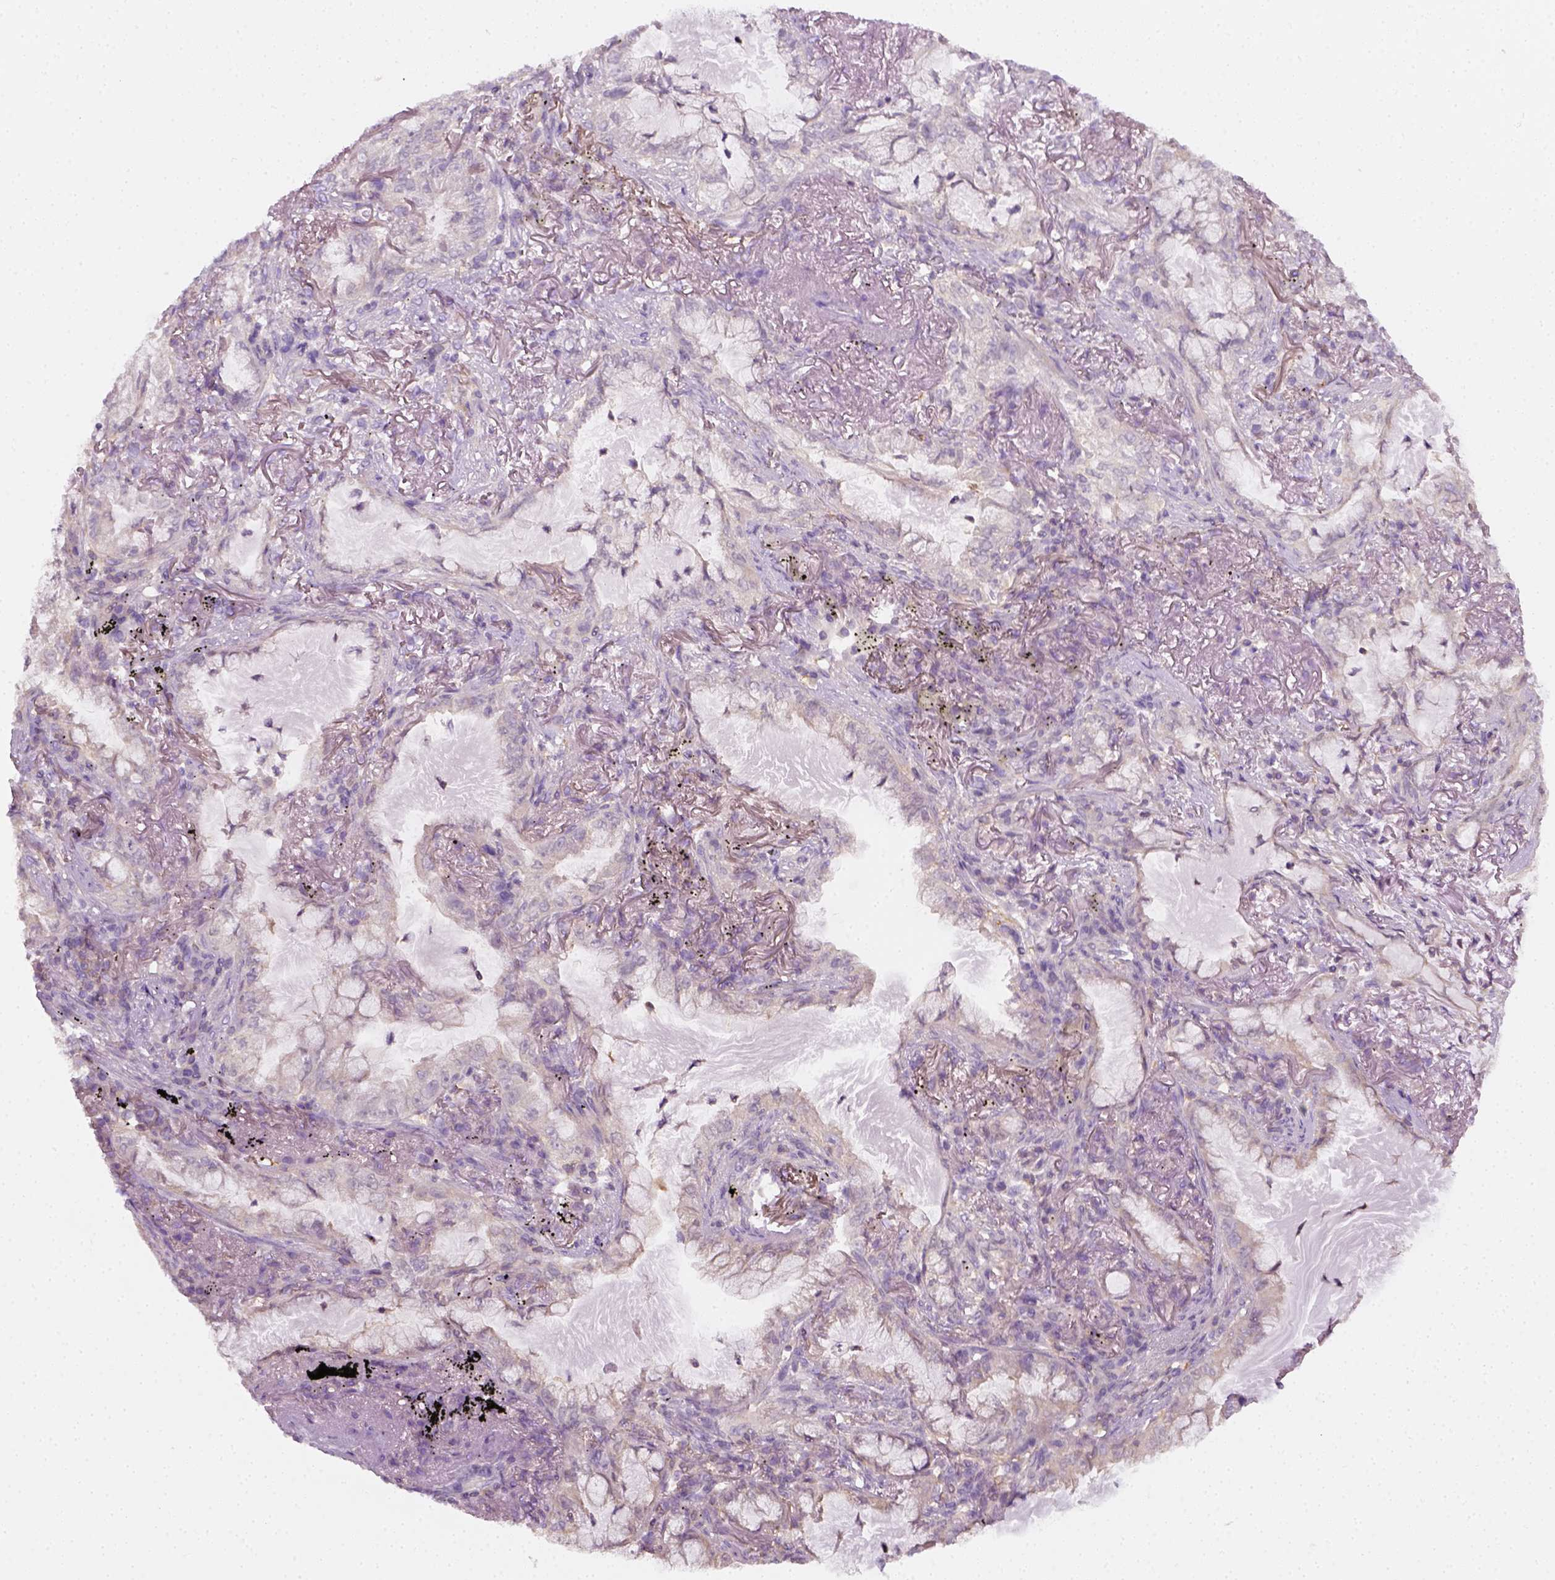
{"staining": {"intensity": "negative", "quantity": "none", "location": "none"}, "tissue": "lung cancer", "cell_type": "Tumor cells", "image_type": "cancer", "snomed": [{"axis": "morphology", "description": "Adenocarcinoma, NOS"}, {"axis": "topography", "description": "Lung"}], "caption": "Protein analysis of lung cancer (adenocarcinoma) exhibits no significant expression in tumor cells. (DAB (3,3'-diaminobenzidine) immunohistochemistry with hematoxylin counter stain).", "gene": "EPHB1", "patient": {"sex": "female", "age": 73}}